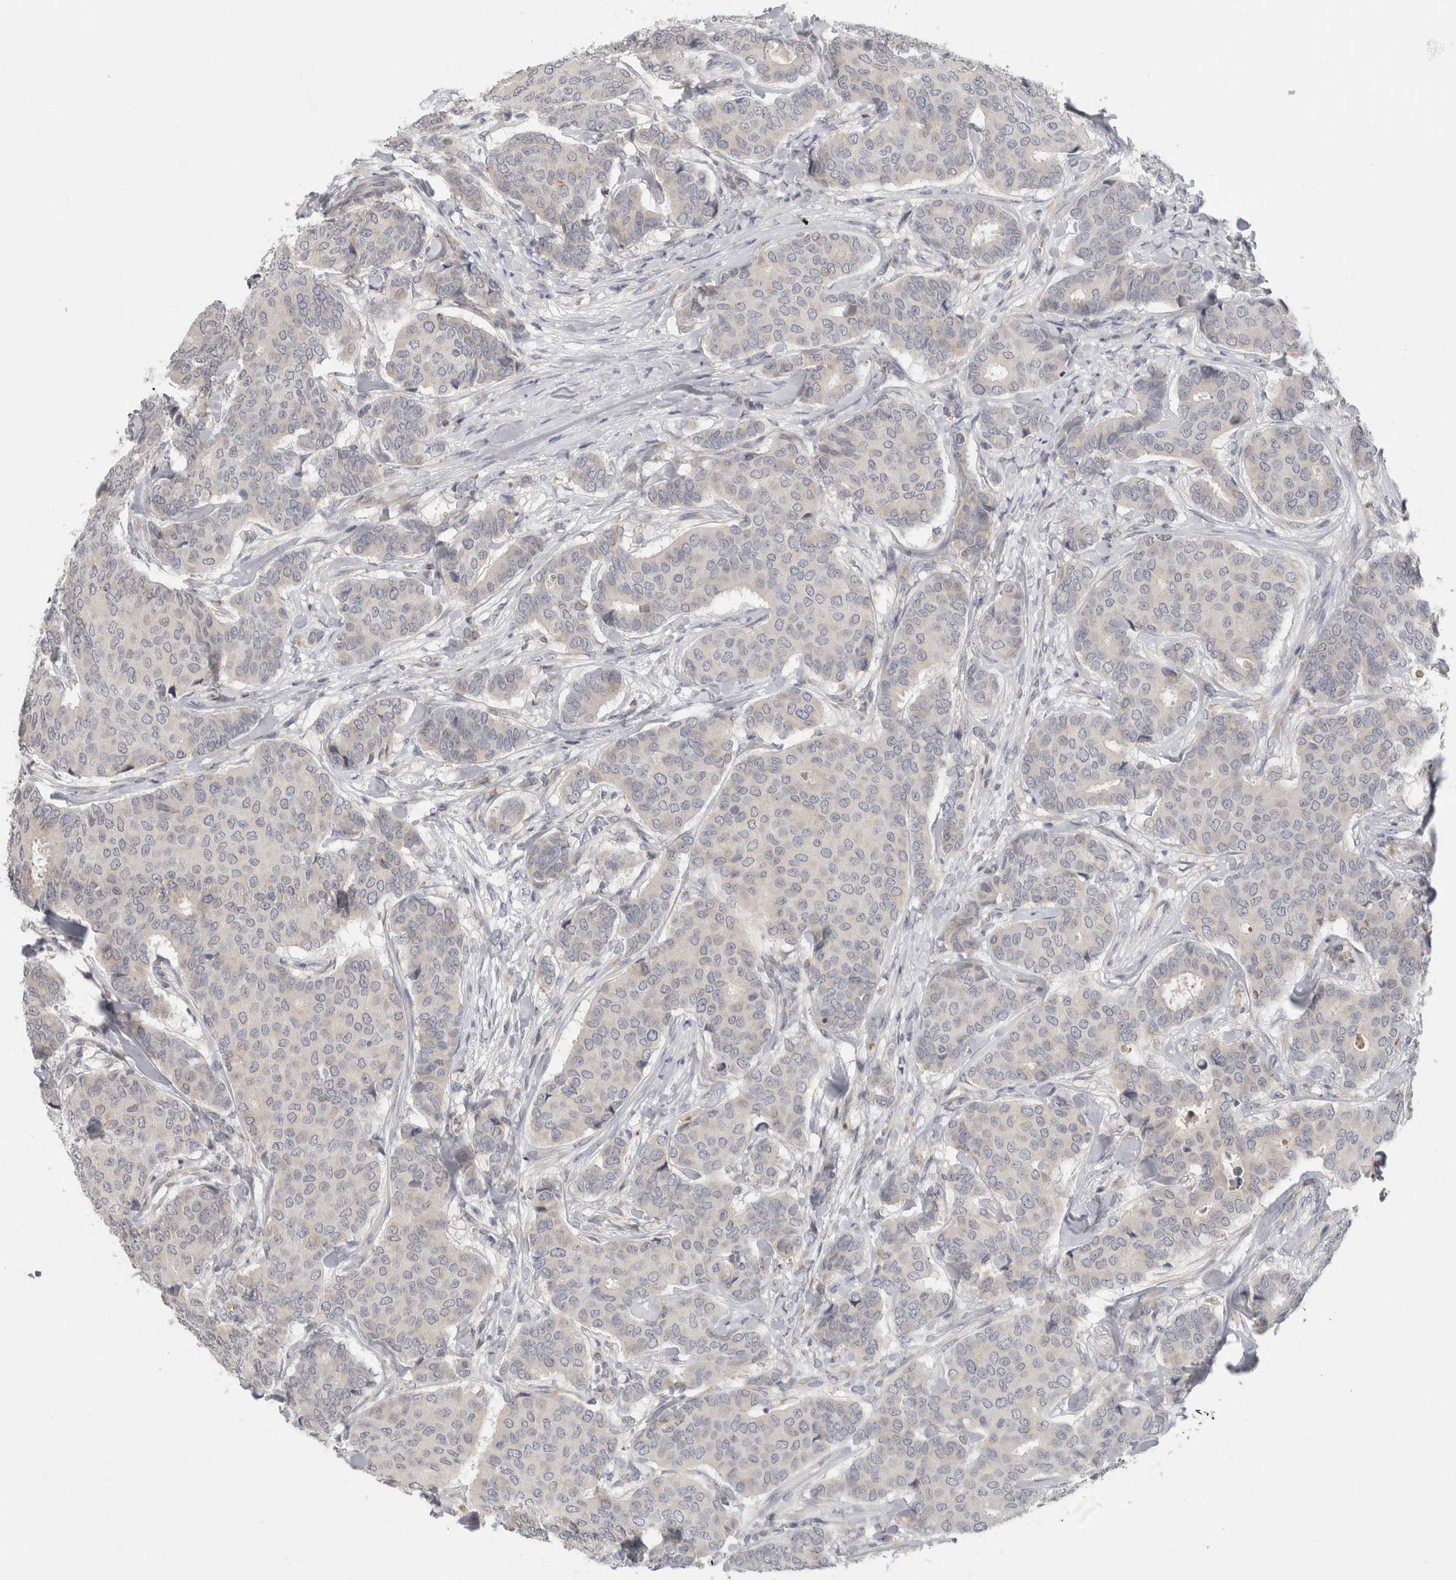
{"staining": {"intensity": "negative", "quantity": "none", "location": "none"}, "tissue": "breast cancer", "cell_type": "Tumor cells", "image_type": "cancer", "snomed": [{"axis": "morphology", "description": "Duct carcinoma"}, {"axis": "topography", "description": "Breast"}], "caption": "A high-resolution micrograph shows IHC staining of breast cancer (invasive ductal carcinoma), which reveals no significant expression in tumor cells.", "gene": "MGAT1", "patient": {"sex": "female", "age": 75}}